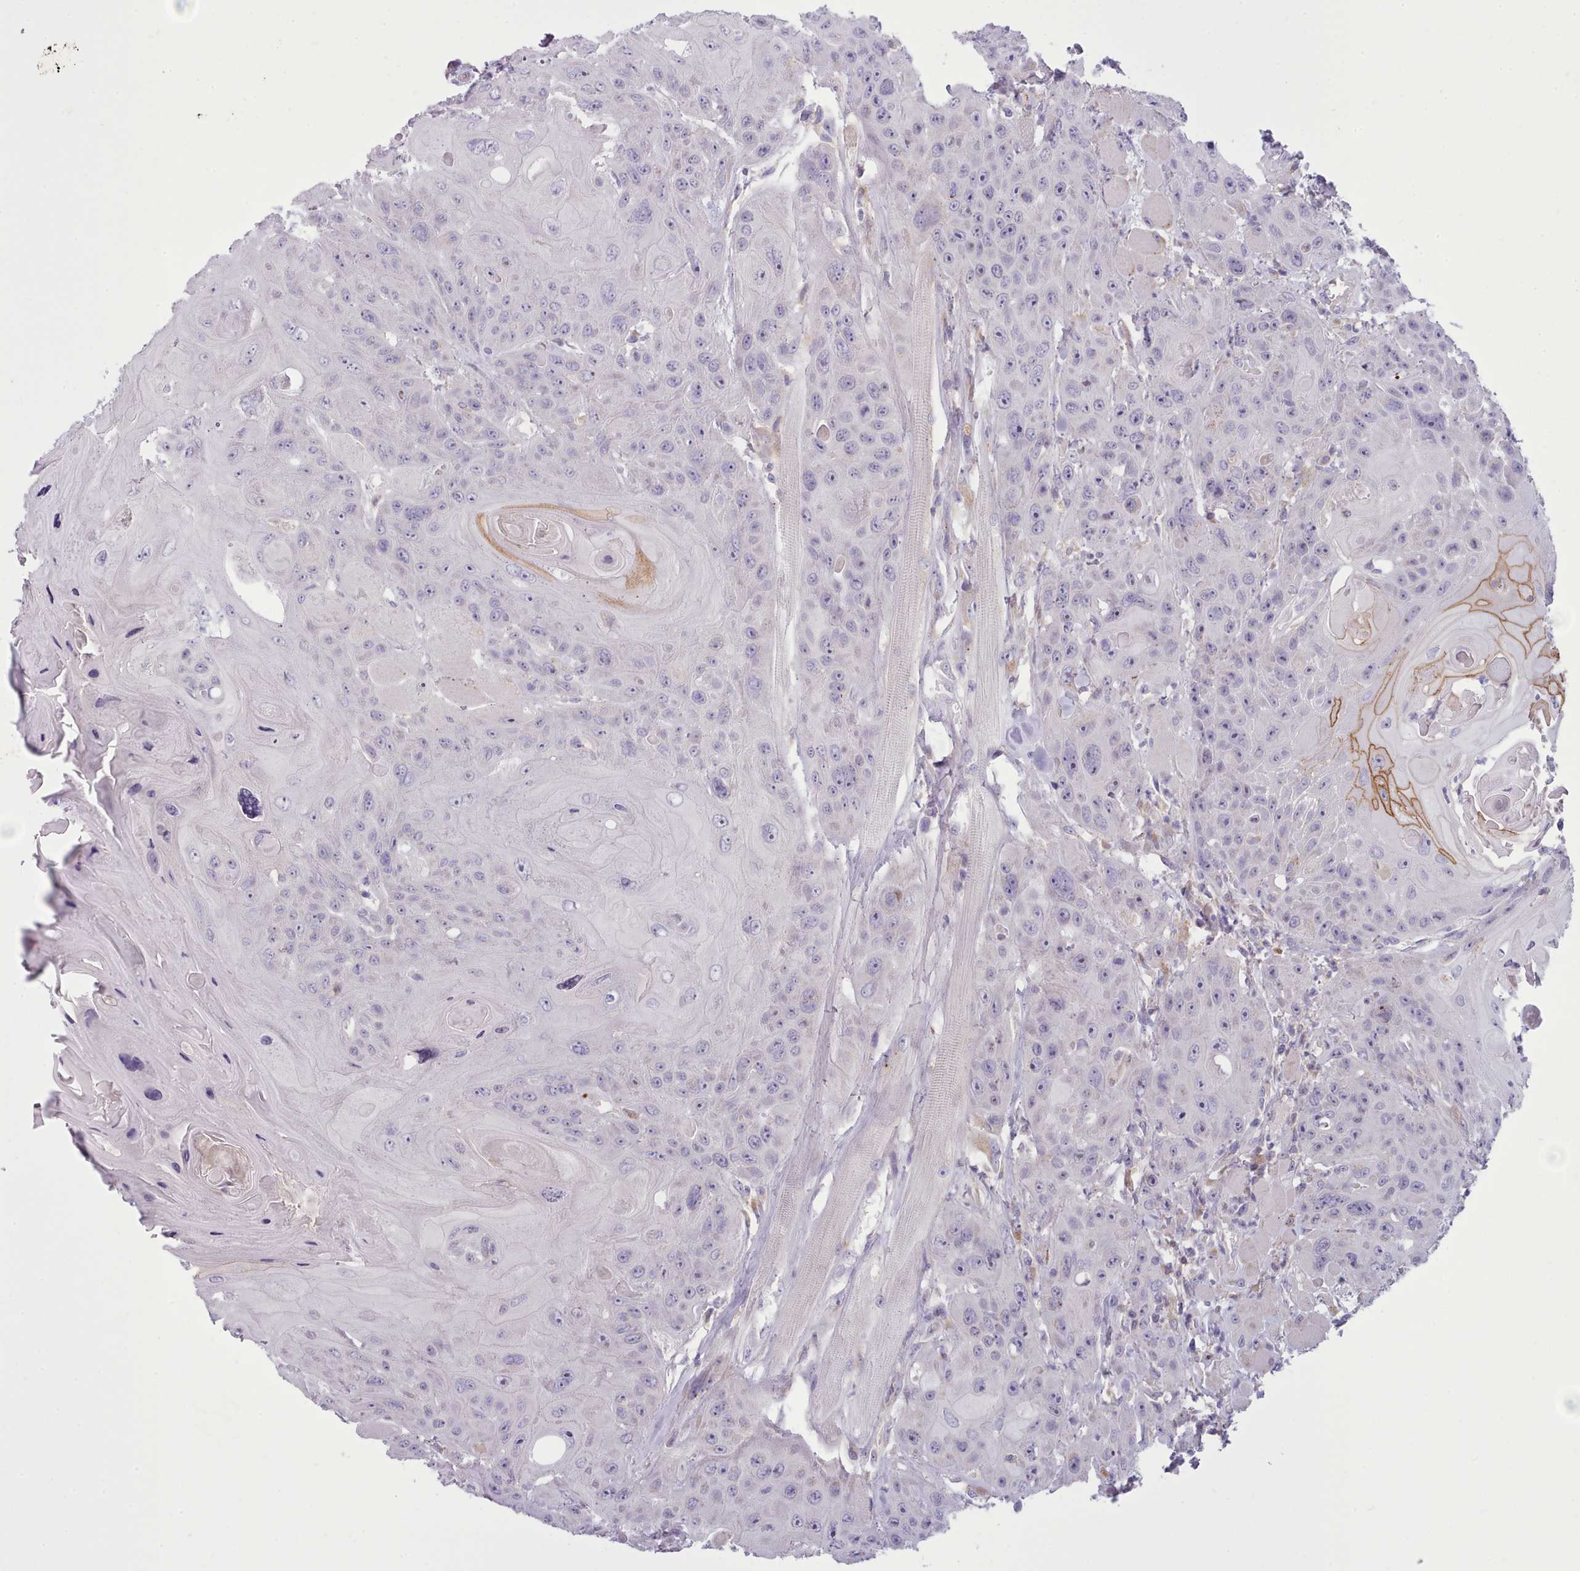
{"staining": {"intensity": "moderate", "quantity": "<25%", "location": "cytoplasmic/membranous"}, "tissue": "head and neck cancer", "cell_type": "Tumor cells", "image_type": "cancer", "snomed": [{"axis": "morphology", "description": "Squamous cell carcinoma, NOS"}, {"axis": "topography", "description": "Head-Neck"}], "caption": "Protein analysis of squamous cell carcinoma (head and neck) tissue displays moderate cytoplasmic/membranous positivity in about <25% of tumor cells.", "gene": "MYRFL", "patient": {"sex": "female", "age": 59}}